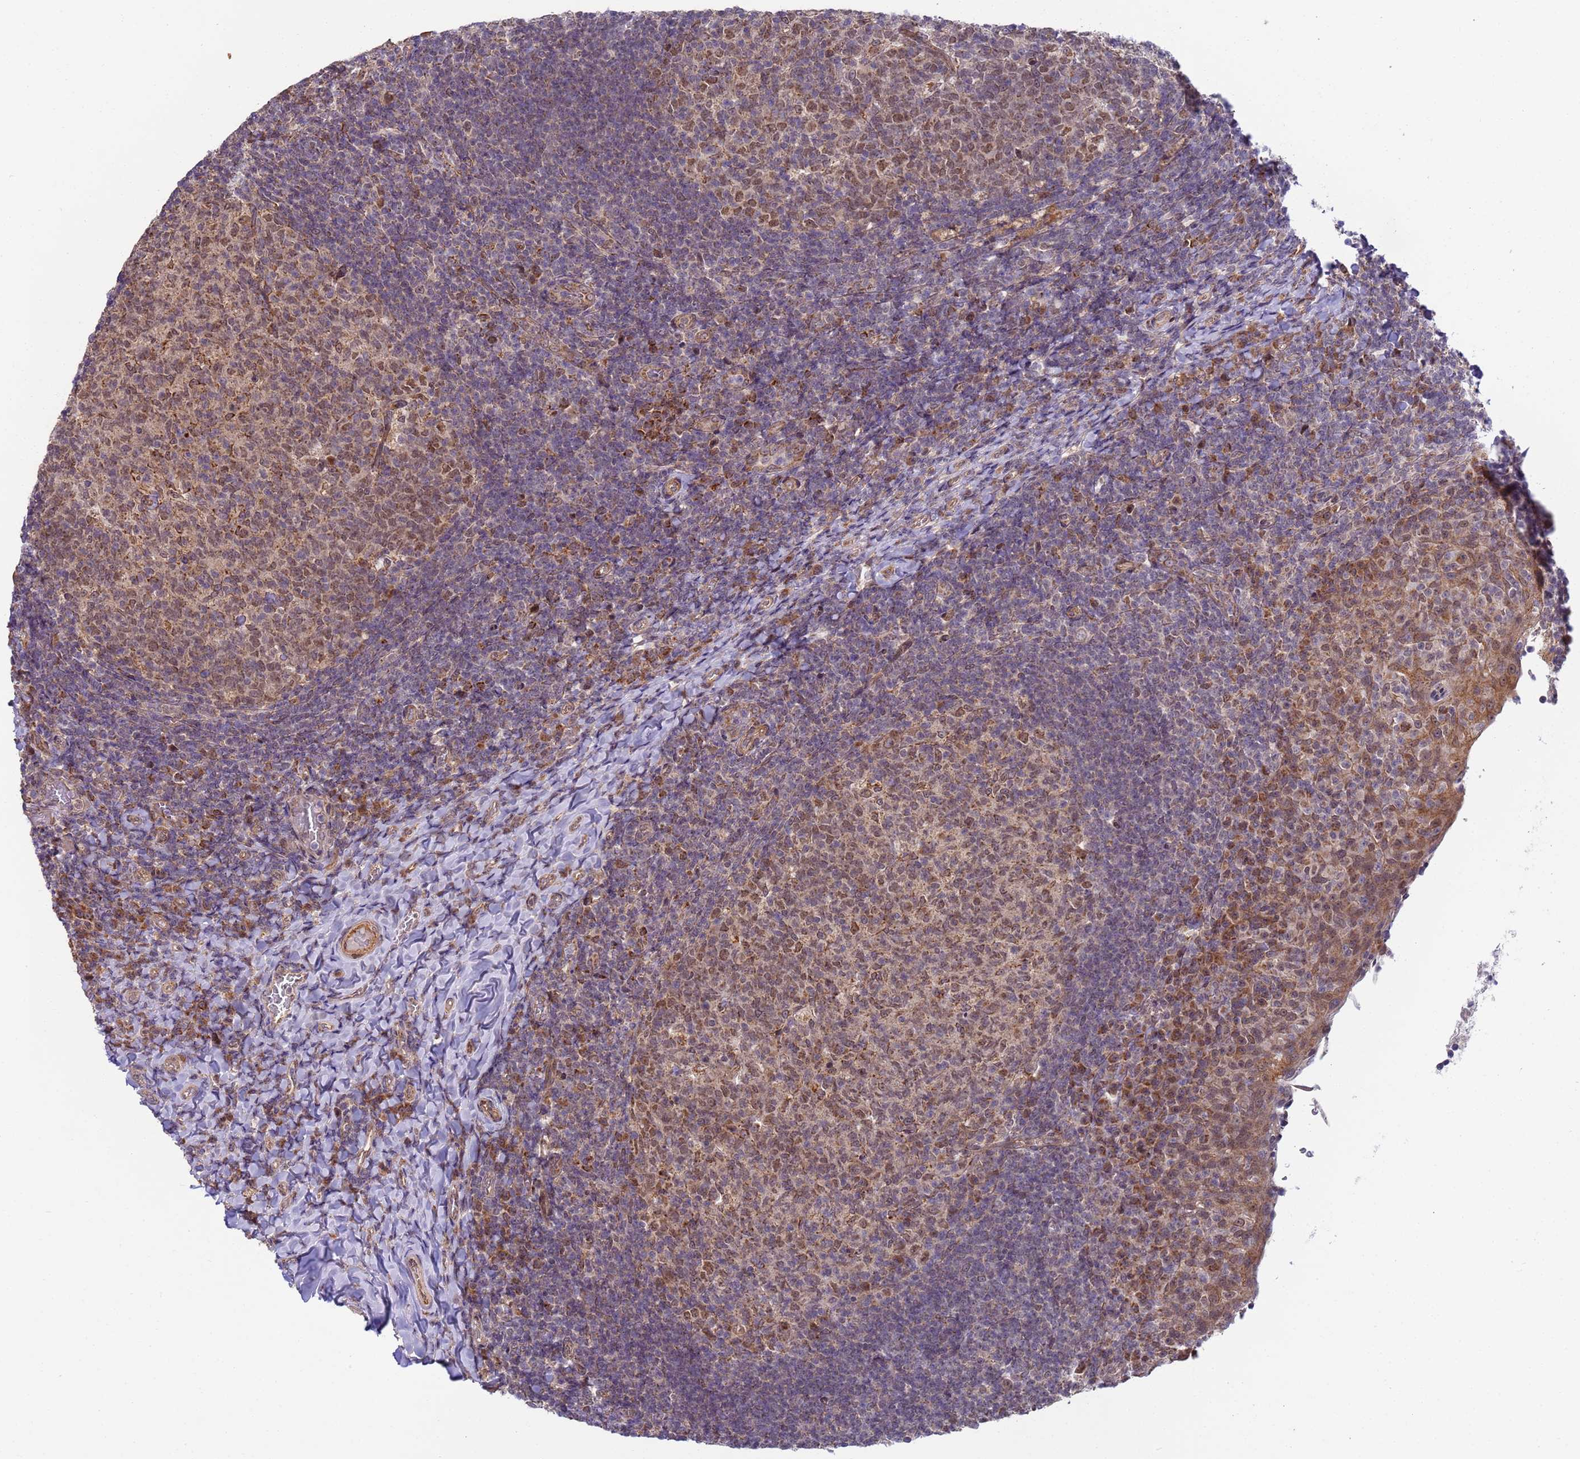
{"staining": {"intensity": "moderate", "quantity": ">75%", "location": "cytoplasmic/membranous"}, "tissue": "tonsil", "cell_type": "Germinal center cells", "image_type": "normal", "snomed": [{"axis": "morphology", "description": "Normal tissue, NOS"}, {"axis": "topography", "description": "Tonsil"}], "caption": "Immunohistochemical staining of unremarkable human tonsil exhibits medium levels of moderate cytoplasmic/membranous positivity in about >75% of germinal center cells.", "gene": "RAPGEF3", "patient": {"sex": "female", "age": 10}}